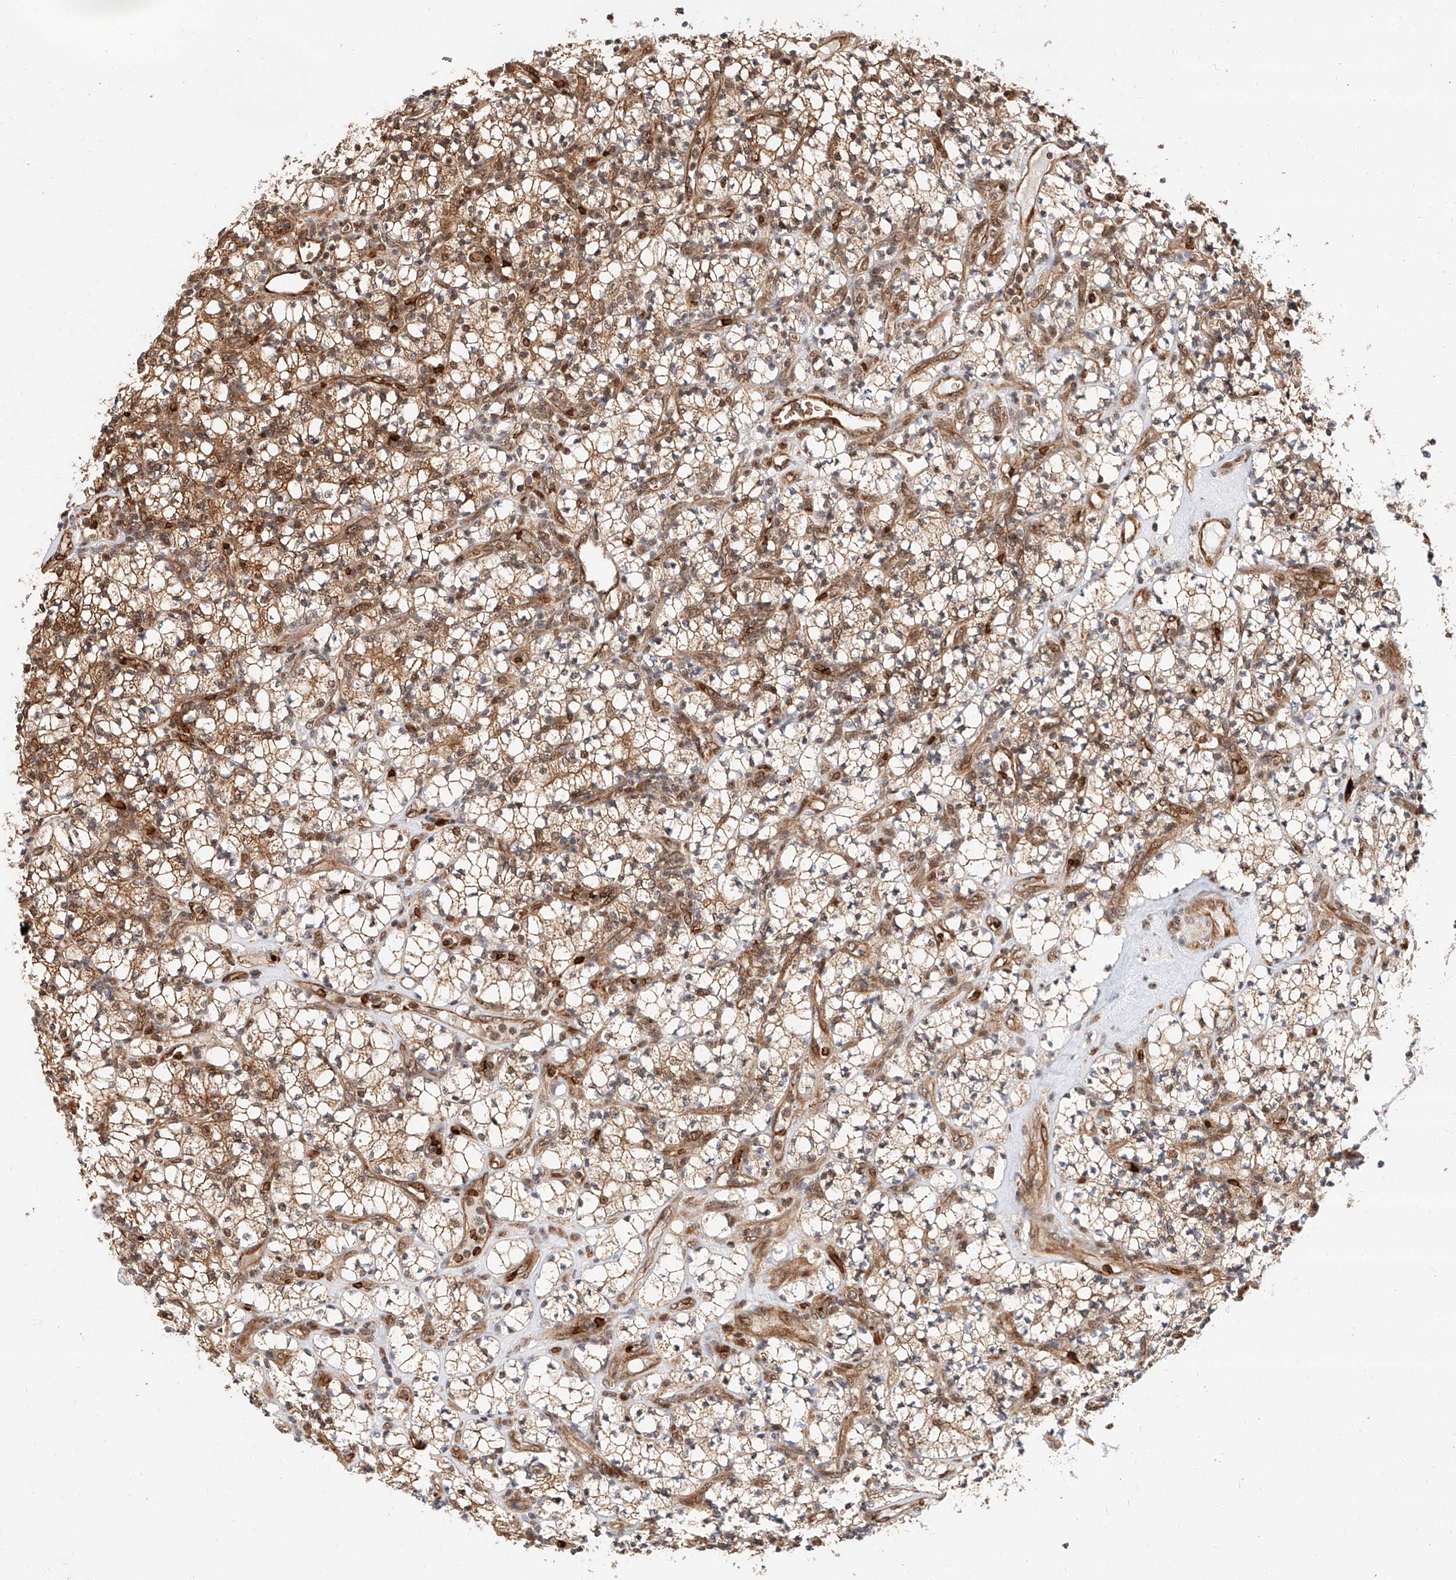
{"staining": {"intensity": "moderate", "quantity": ">75%", "location": "cytoplasmic/membranous,nuclear"}, "tissue": "renal cancer", "cell_type": "Tumor cells", "image_type": "cancer", "snomed": [{"axis": "morphology", "description": "Adenocarcinoma, NOS"}, {"axis": "topography", "description": "Kidney"}], "caption": "Renal cancer (adenocarcinoma) was stained to show a protein in brown. There is medium levels of moderate cytoplasmic/membranous and nuclear positivity in about >75% of tumor cells.", "gene": "THTPA", "patient": {"sex": "male", "age": 77}}